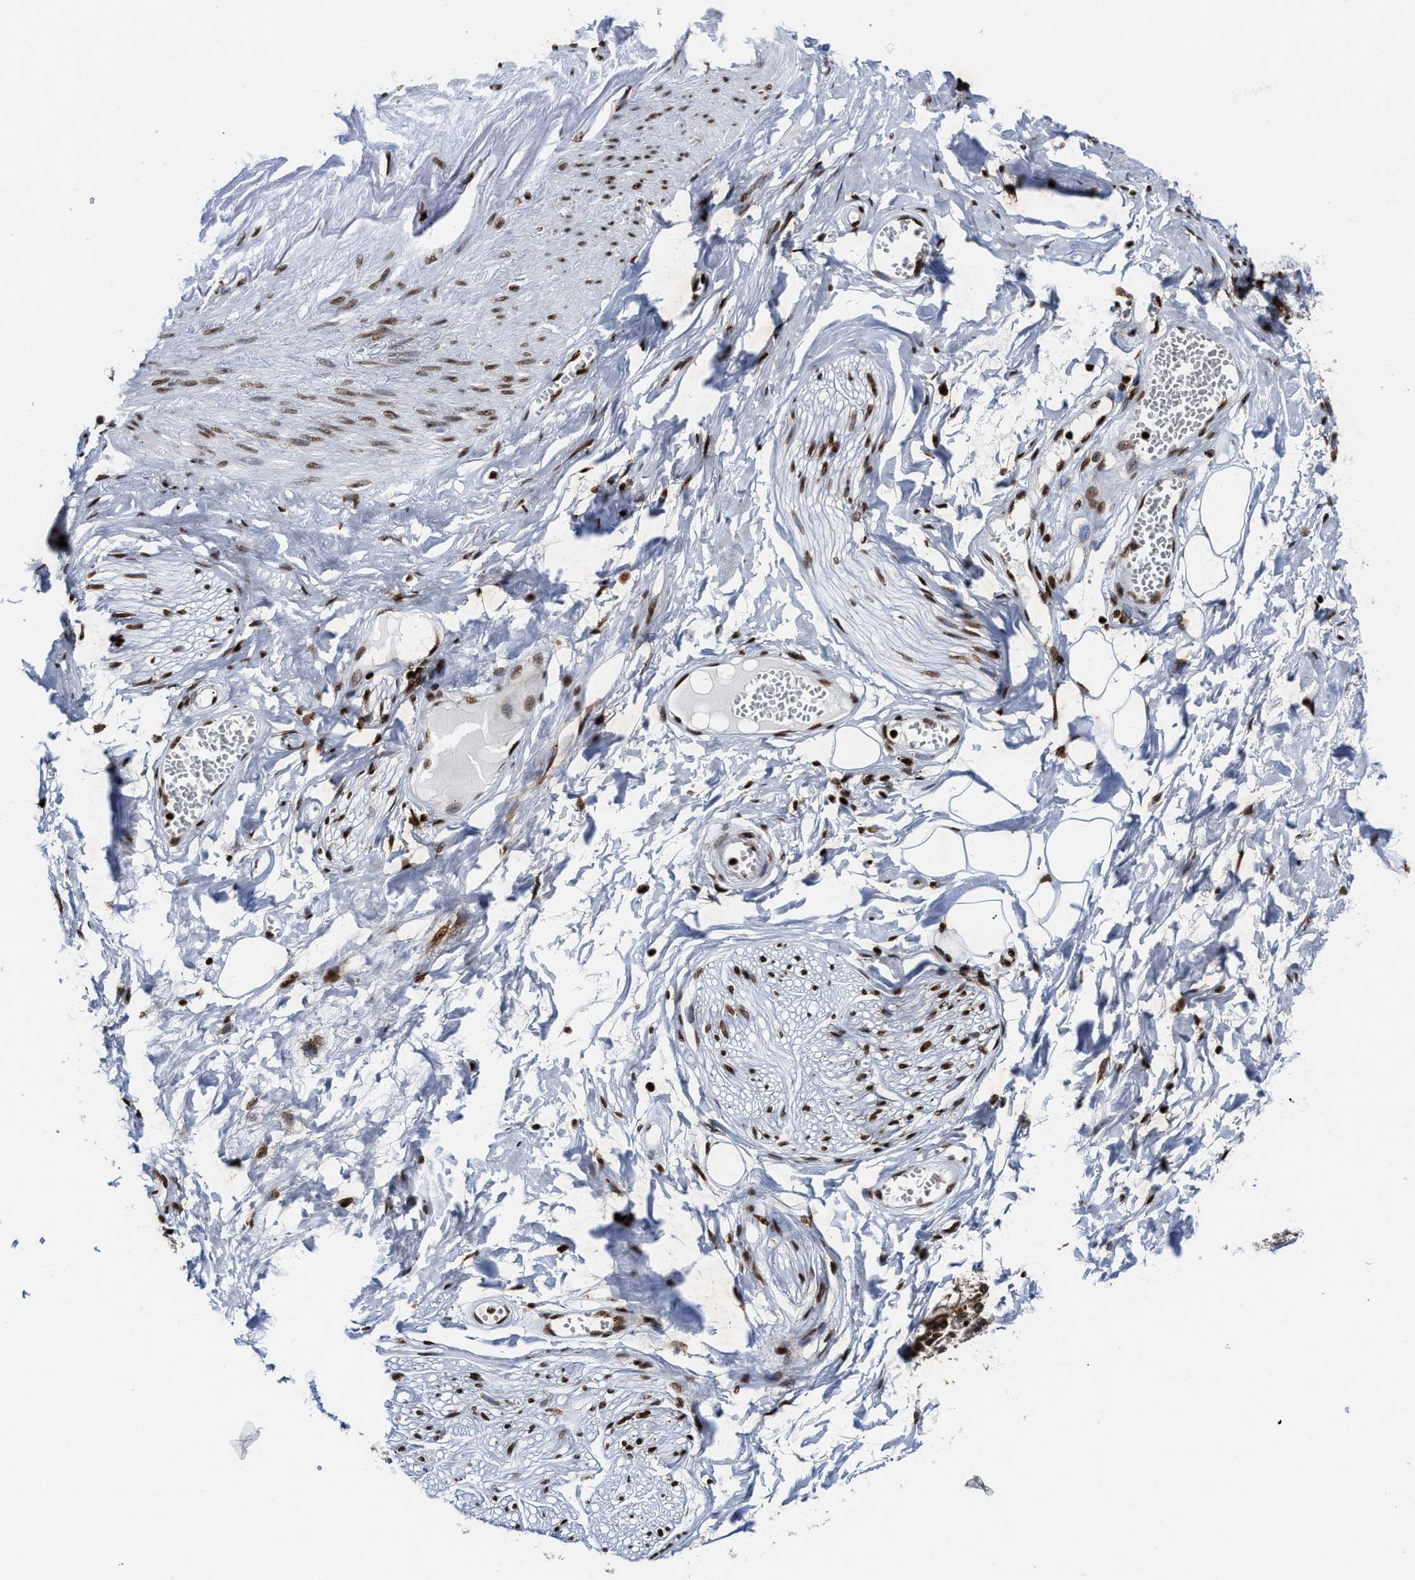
{"staining": {"intensity": "strong", "quantity": ">75%", "location": "nuclear"}, "tissue": "adipose tissue", "cell_type": "Adipocytes", "image_type": "normal", "snomed": [{"axis": "morphology", "description": "Normal tissue, NOS"}, {"axis": "morphology", "description": "Inflammation, NOS"}, {"axis": "topography", "description": "Salivary gland"}, {"axis": "topography", "description": "Peripheral nerve tissue"}], "caption": "Protein analysis of normal adipose tissue demonstrates strong nuclear positivity in approximately >75% of adipocytes.", "gene": "ALYREF", "patient": {"sex": "female", "age": 75}}